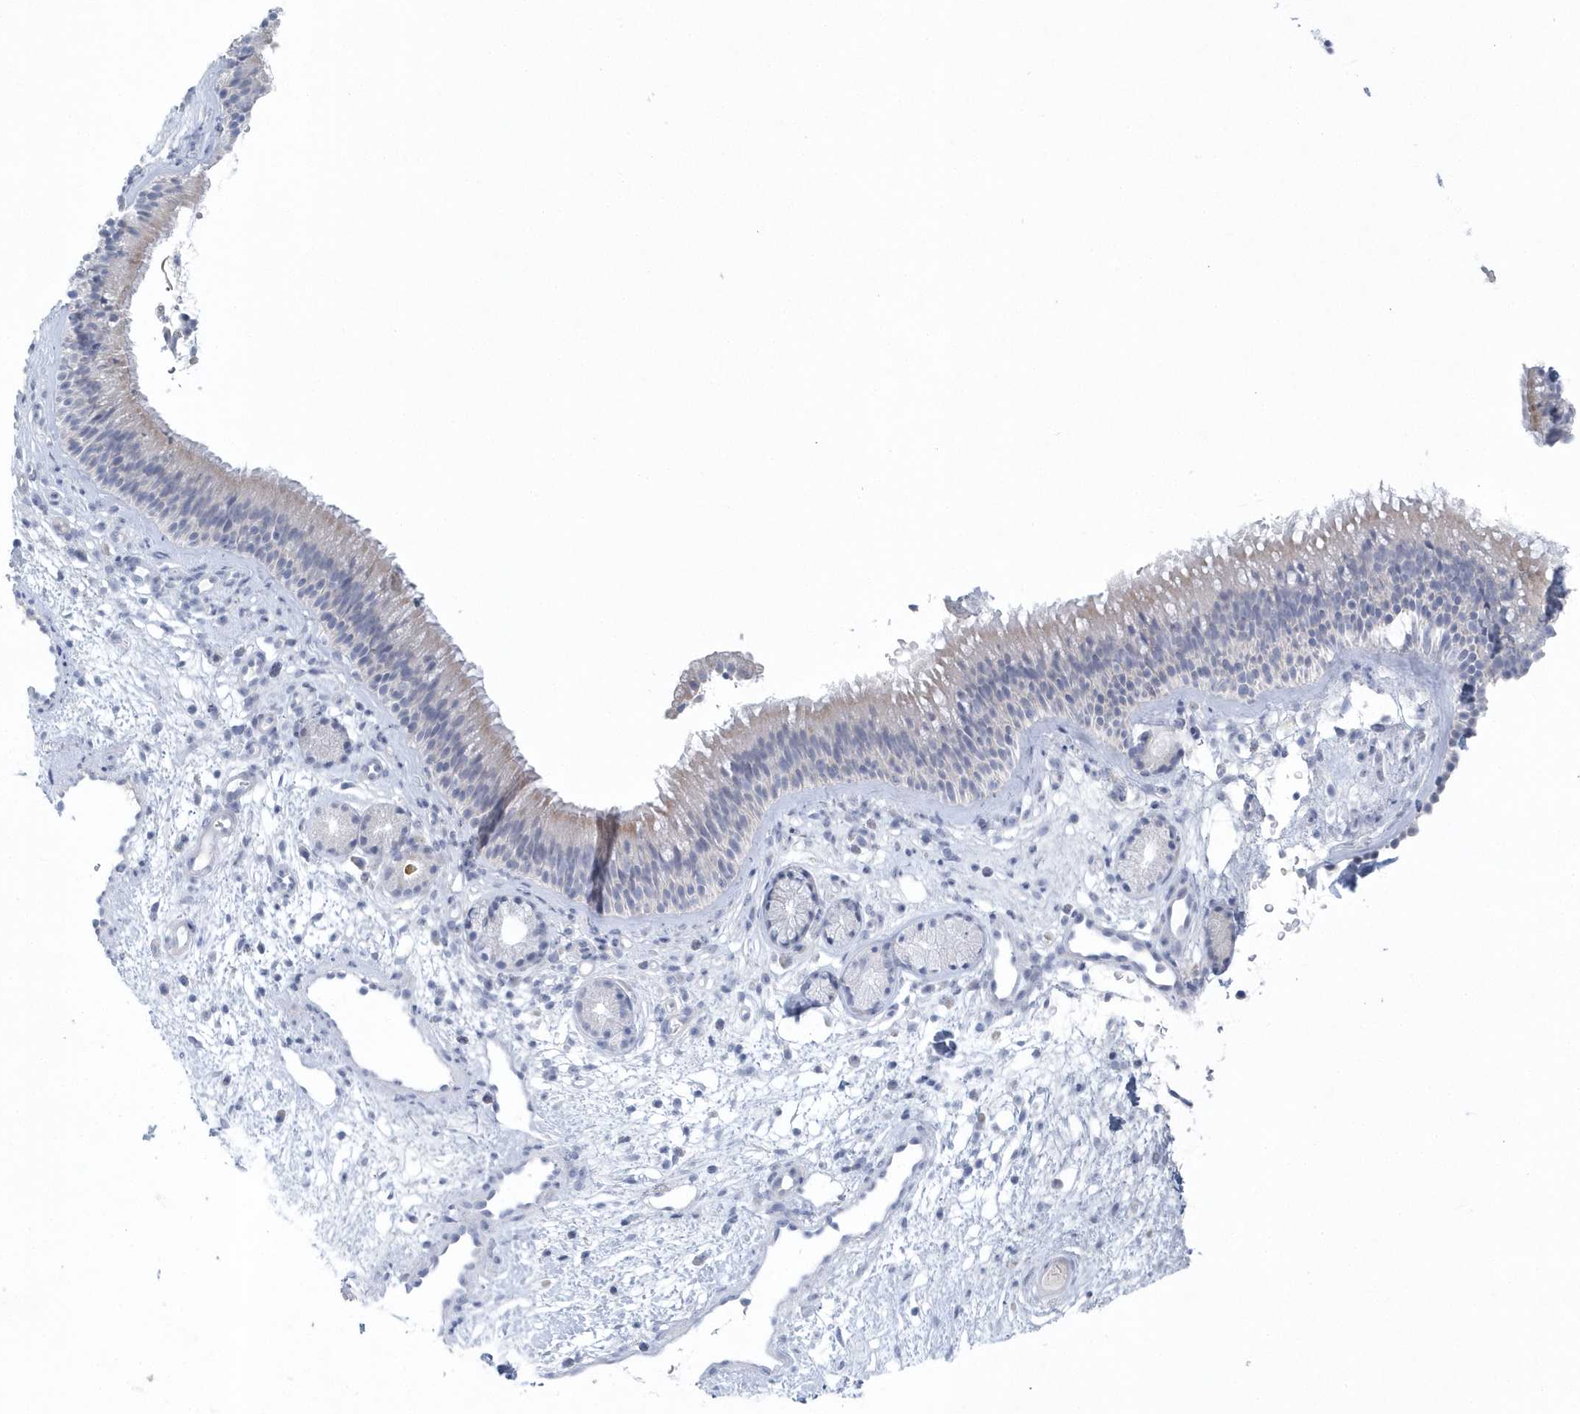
{"staining": {"intensity": "negative", "quantity": "none", "location": "none"}, "tissue": "nasopharynx", "cell_type": "Respiratory epithelial cells", "image_type": "normal", "snomed": [{"axis": "morphology", "description": "Normal tissue, NOS"}, {"axis": "morphology", "description": "Inflammation, NOS"}, {"axis": "morphology", "description": "Malignant melanoma, Metastatic site"}, {"axis": "topography", "description": "Nasopharynx"}], "caption": "Nasopharynx stained for a protein using IHC demonstrates no expression respiratory epithelial cells.", "gene": "NIPAL1", "patient": {"sex": "male", "age": 70}}